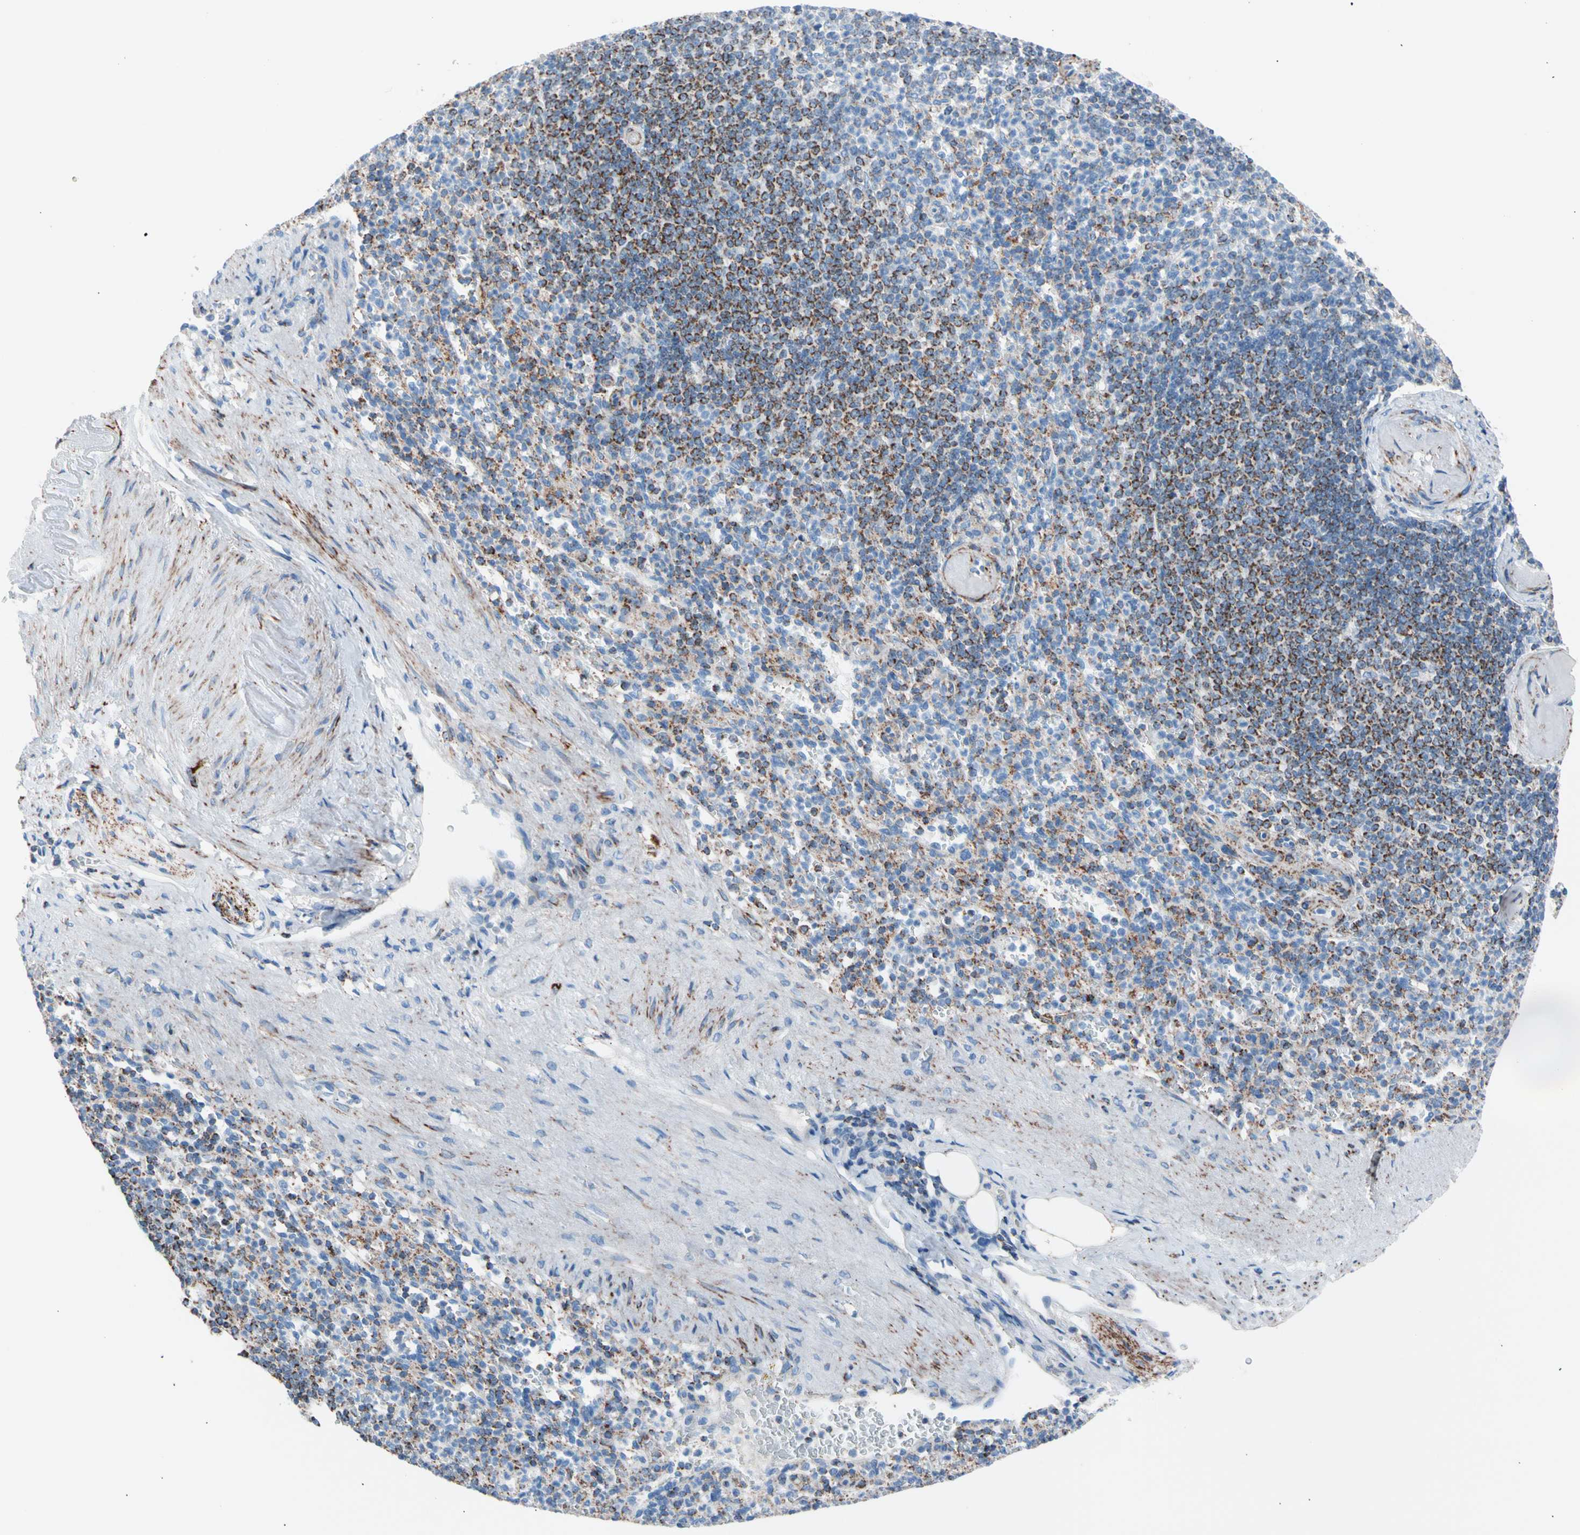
{"staining": {"intensity": "strong", "quantity": "<25%", "location": "cytoplasmic/membranous"}, "tissue": "spleen", "cell_type": "Cells in red pulp", "image_type": "normal", "snomed": [{"axis": "morphology", "description": "Normal tissue, NOS"}, {"axis": "topography", "description": "Spleen"}], "caption": "DAB (3,3'-diaminobenzidine) immunohistochemical staining of unremarkable human spleen displays strong cytoplasmic/membranous protein positivity in approximately <25% of cells in red pulp.", "gene": "HK1", "patient": {"sex": "female", "age": 74}}